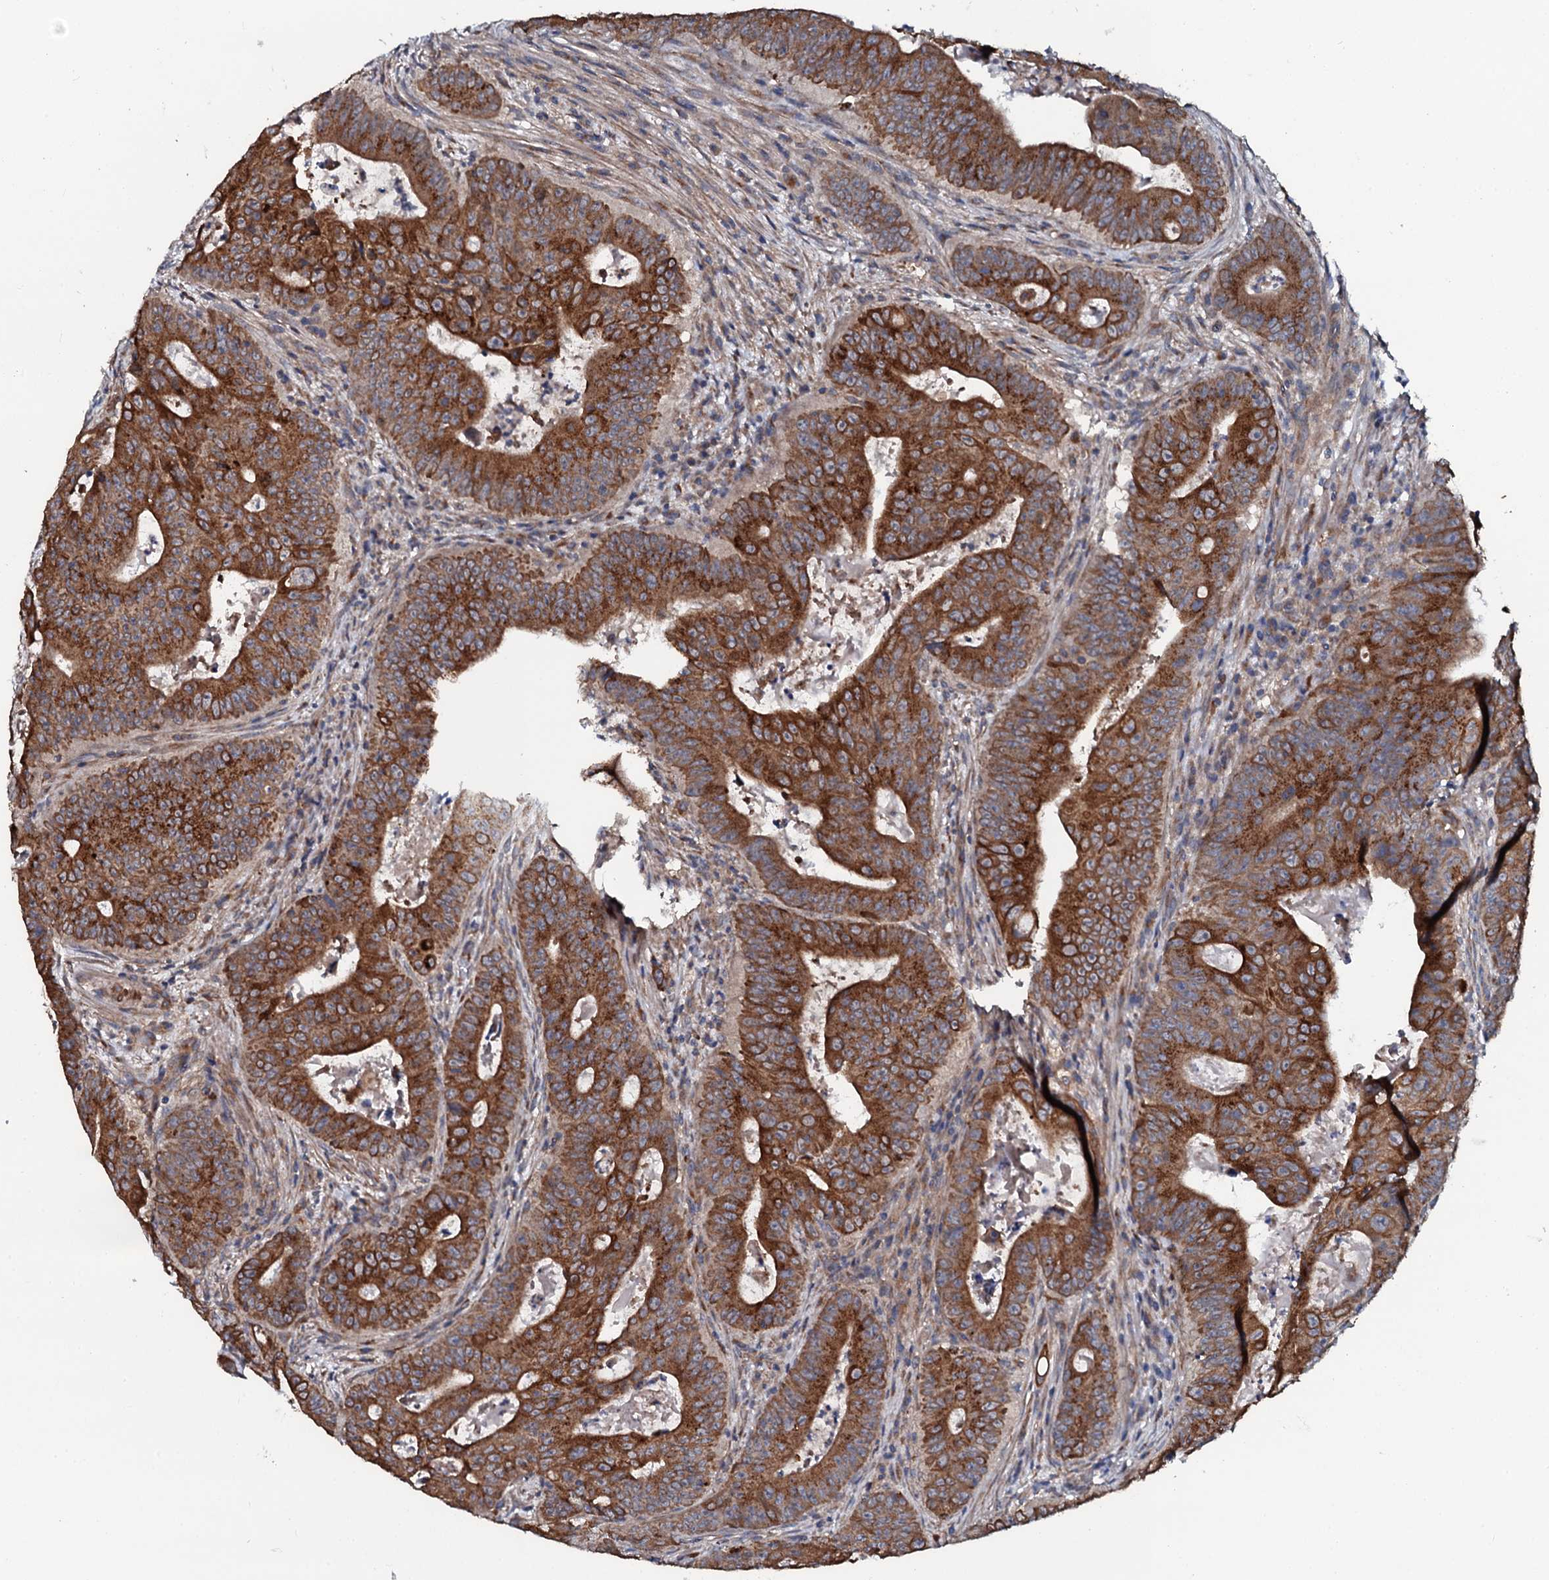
{"staining": {"intensity": "strong", "quantity": ">75%", "location": "cytoplasmic/membranous"}, "tissue": "colorectal cancer", "cell_type": "Tumor cells", "image_type": "cancer", "snomed": [{"axis": "morphology", "description": "Adenocarcinoma, NOS"}, {"axis": "topography", "description": "Rectum"}], "caption": "A histopathology image of human colorectal adenocarcinoma stained for a protein demonstrates strong cytoplasmic/membranous brown staining in tumor cells. The staining was performed using DAB (3,3'-diaminobenzidine) to visualize the protein expression in brown, while the nuclei were stained in blue with hematoxylin (Magnification: 20x).", "gene": "GLCE", "patient": {"sex": "female", "age": 75}}